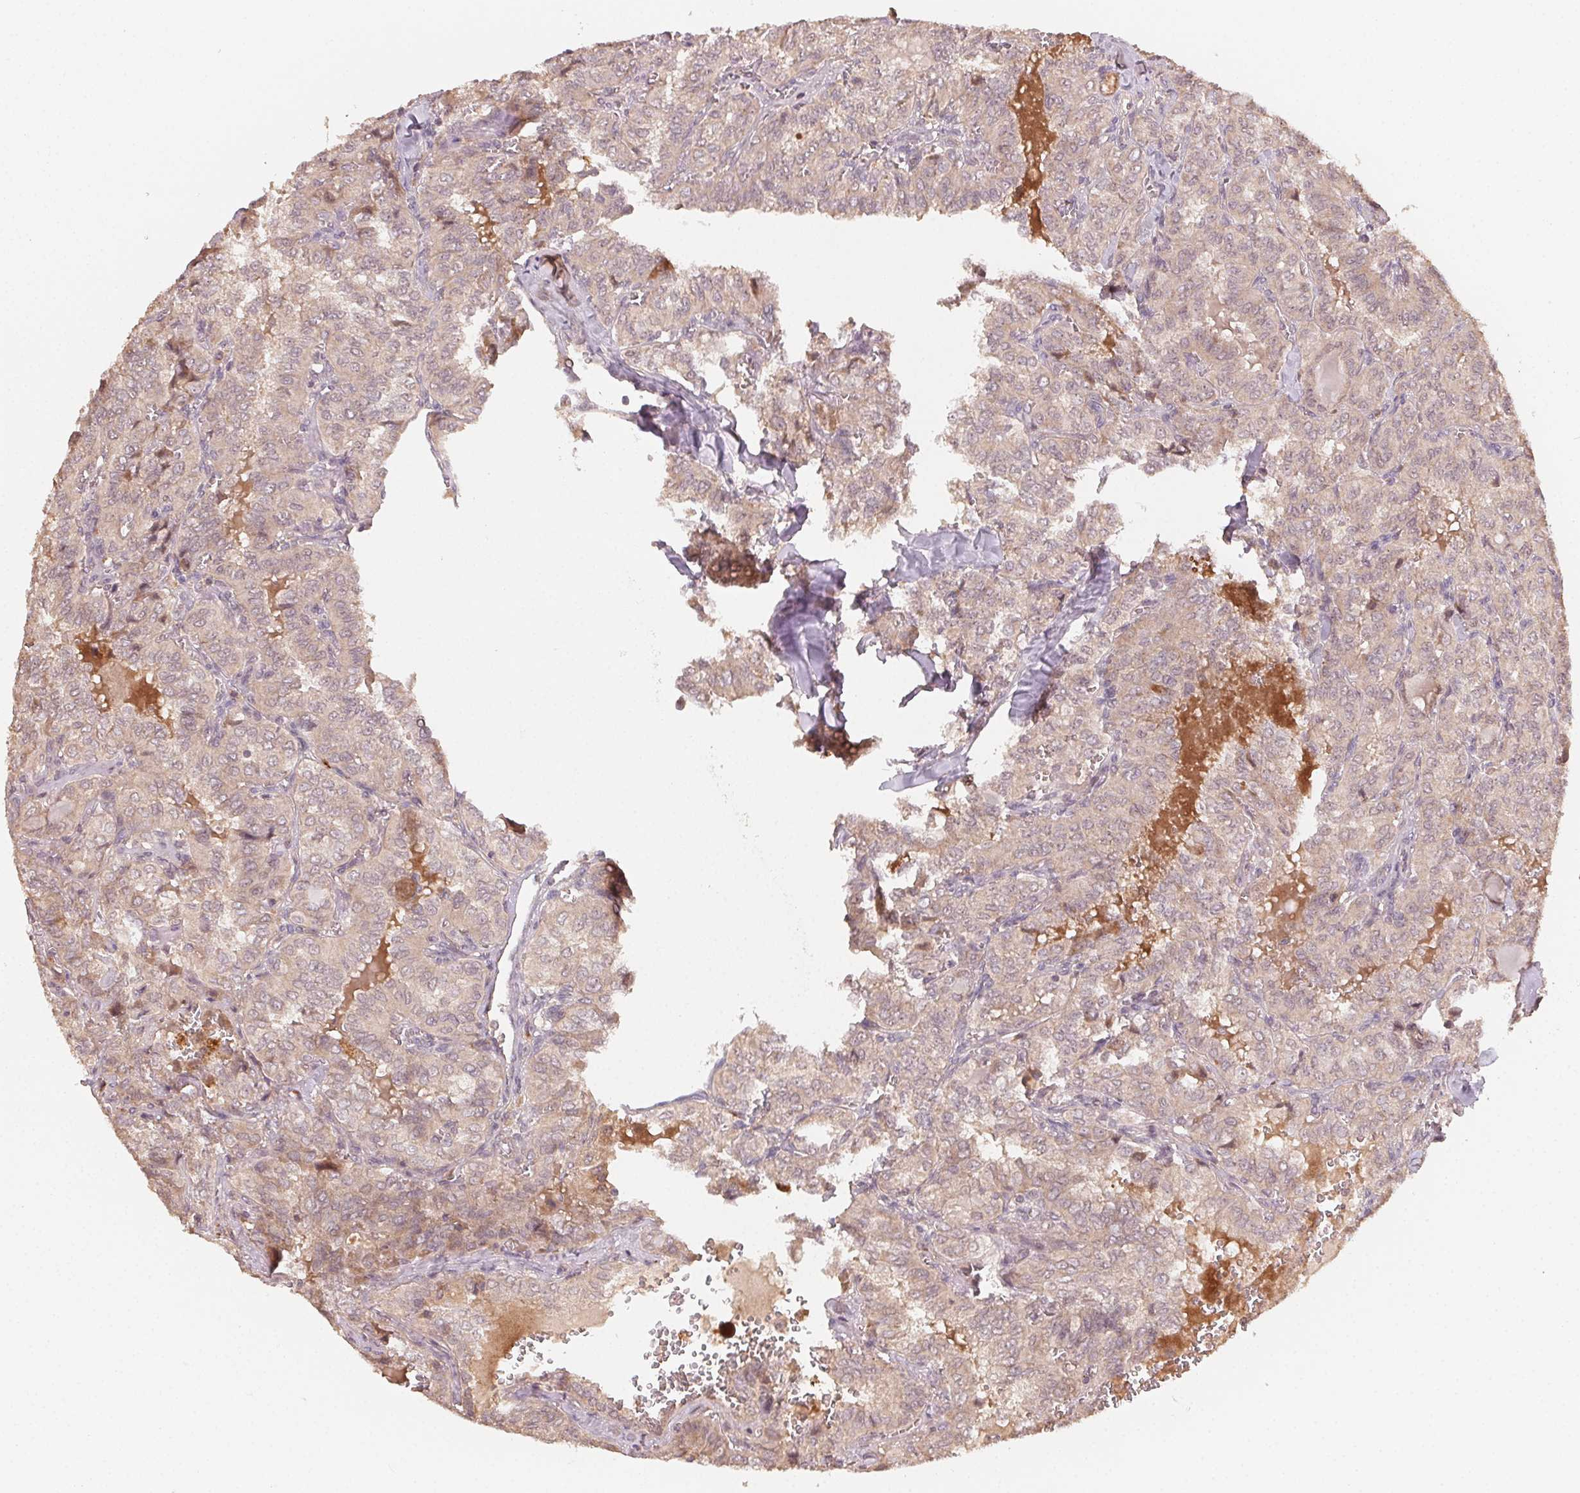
{"staining": {"intensity": "weak", "quantity": ">75%", "location": "cytoplasmic/membranous"}, "tissue": "thyroid cancer", "cell_type": "Tumor cells", "image_type": "cancer", "snomed": [{"axis": "morphology", "description": "Papillary adenocarcinoma, NOS"}, {"axis": "topography", "description": "Thyroid gland"}], "caption": "Immunohistochemical staining of papillary adenocarcinoma (thyroid) demonstrates low levels of weak cytoplasmic/membranous protein positivity in approximately >75% of tumor cells.", "gene": "WBP2", "patient": {"sex": "female", "age": 41}}